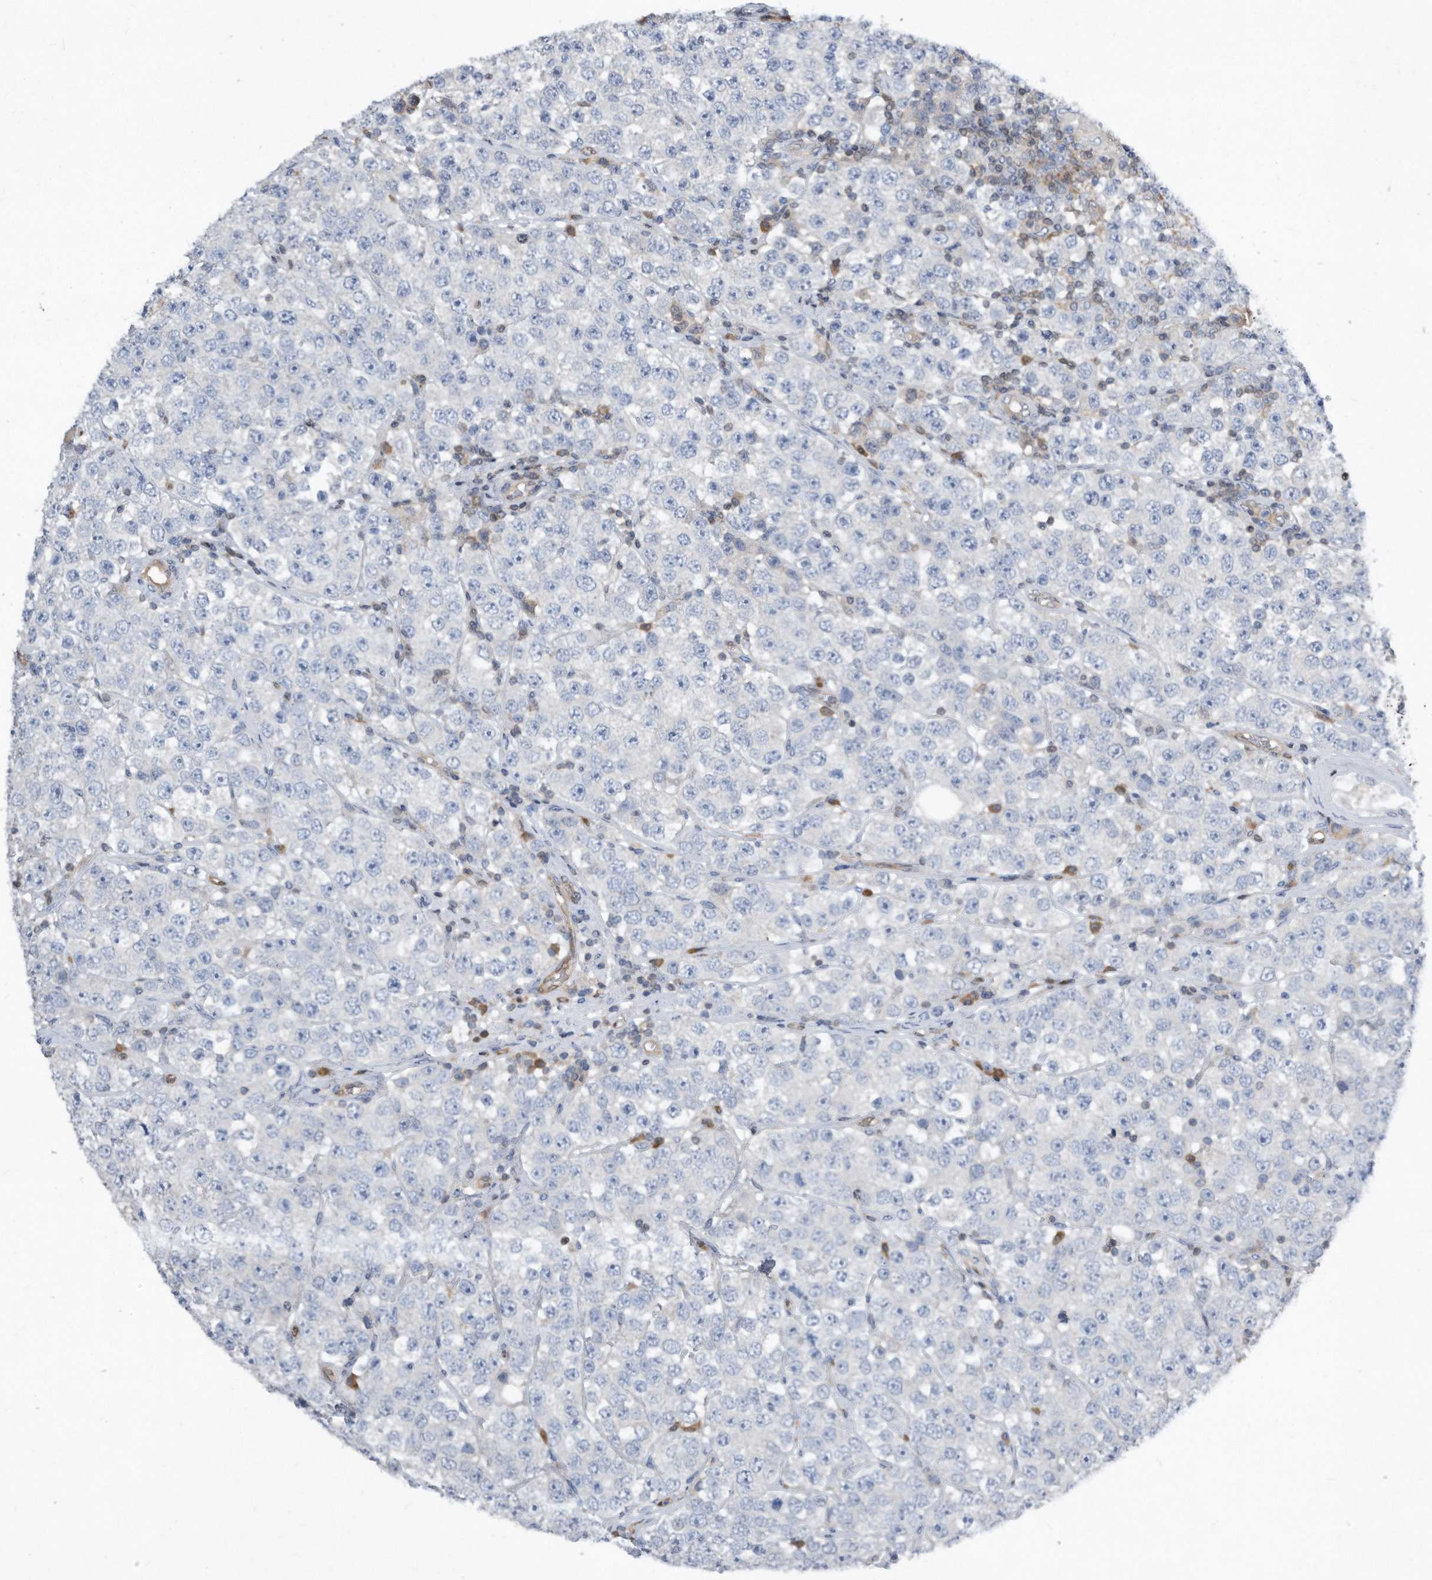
{"staining": {"intensity": "negative", "quantity": "none", "location": "none"}, "tissue": "testis cancer", "cell_type": "Tumor cells", "image_type": "cancer", "snomed": [{"axis": "morphology", "description": "Seminoma, NOS"}, {"axis": "topography", "description": "Testis"}], "caption": "IHC image of neoplastic tissue: testis seminoma stained with DAB (3,3'-diaminobenzidine) demonstrates no significant protein expression in tumor cells.", "gene": "MAP2K6", "patient": {"sex": "male", "age": 28}}